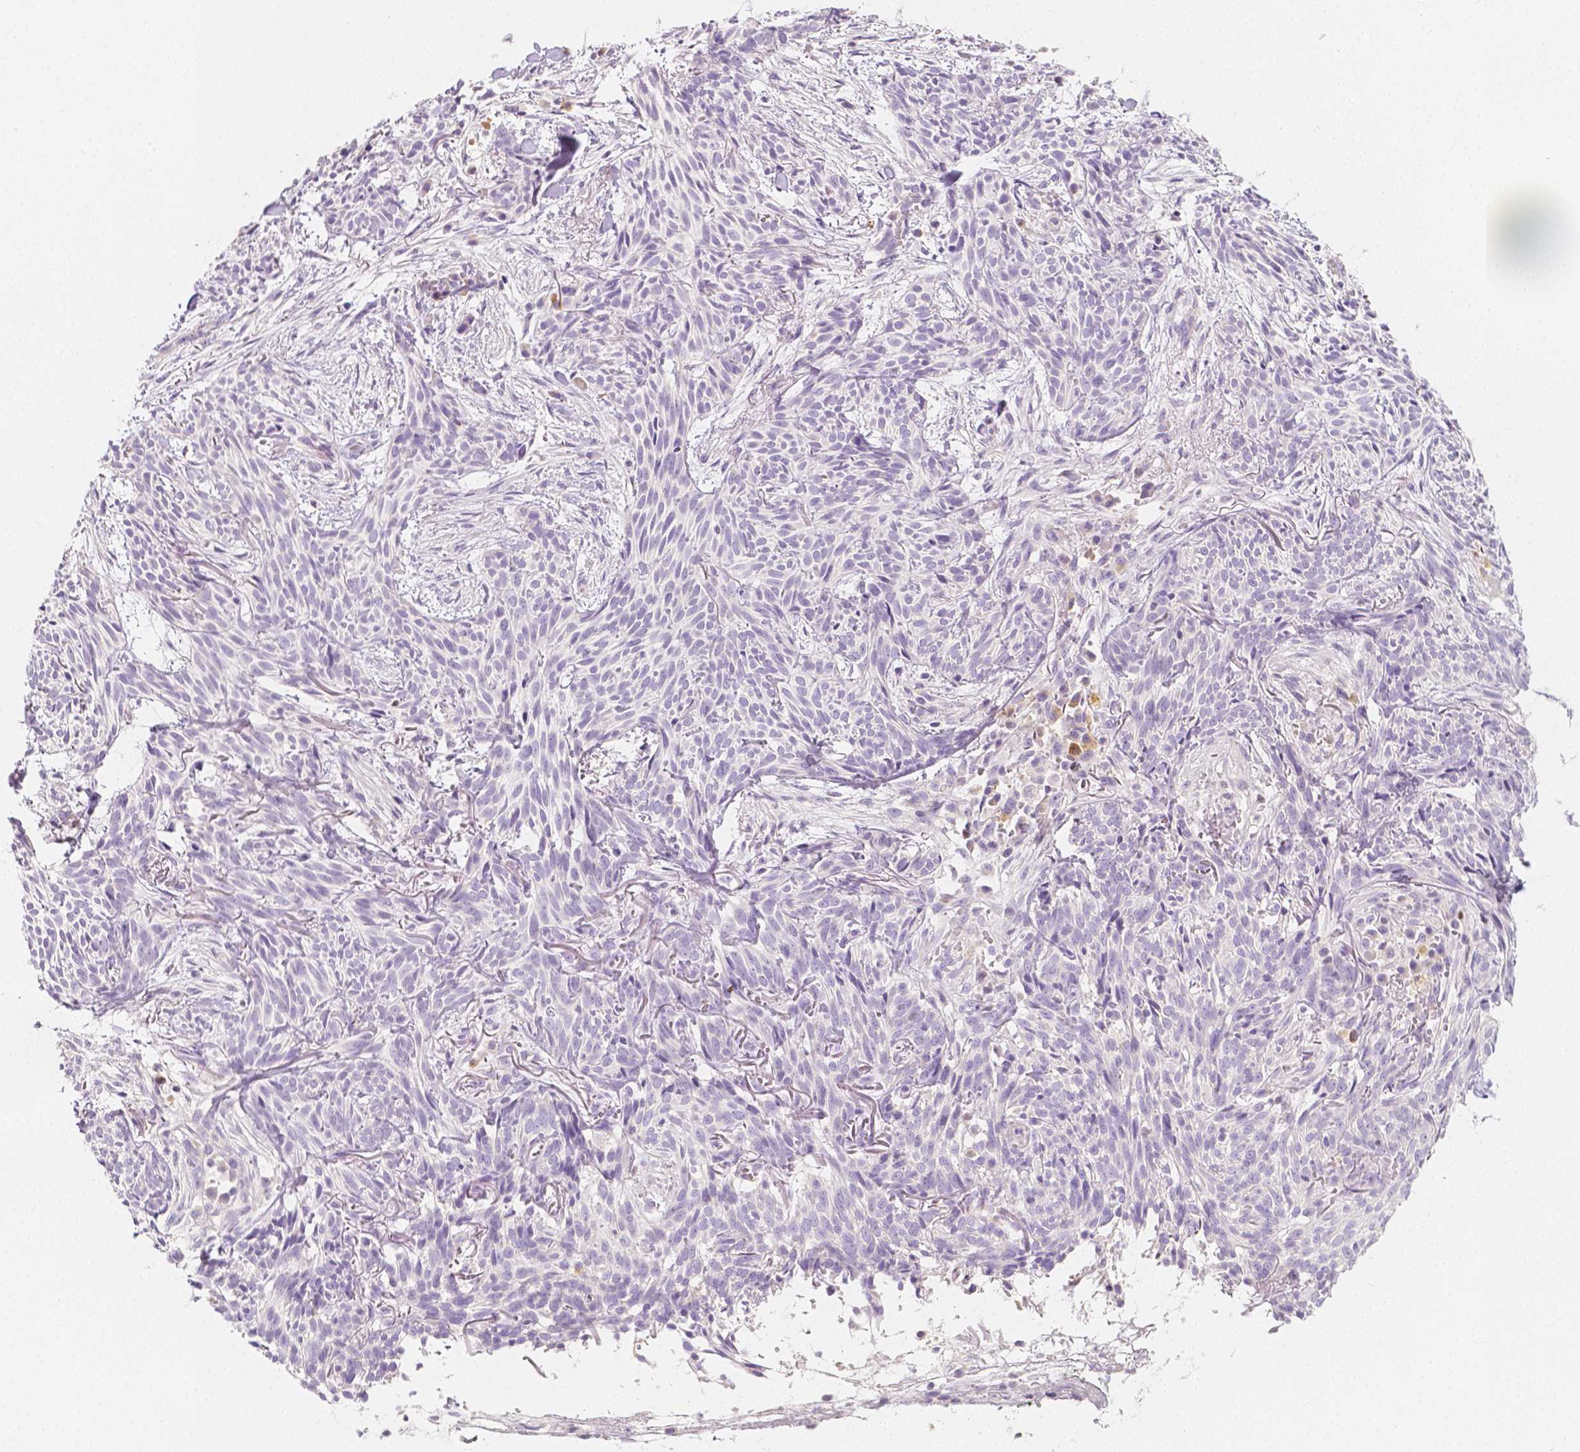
{"staining": {"intensity": "negative", "quantity": "none", "location": "none"}, "tissue": "skin cancer", "cell_type": "Tumor cells", "image_type": "cancer", "snomed": [{"axis": "morphology", "description": "Basal cell carcinoma"}, {"axis": "topography", "description": "Skin"}], "caption": "DAB immunohistochemical staining of basal cell carcinoma (skin) shows no significant expression in tumor cells. Nuclei are stained in blue.", "gene": "BATF", "patient": {"sex": "male", "age": 71}}